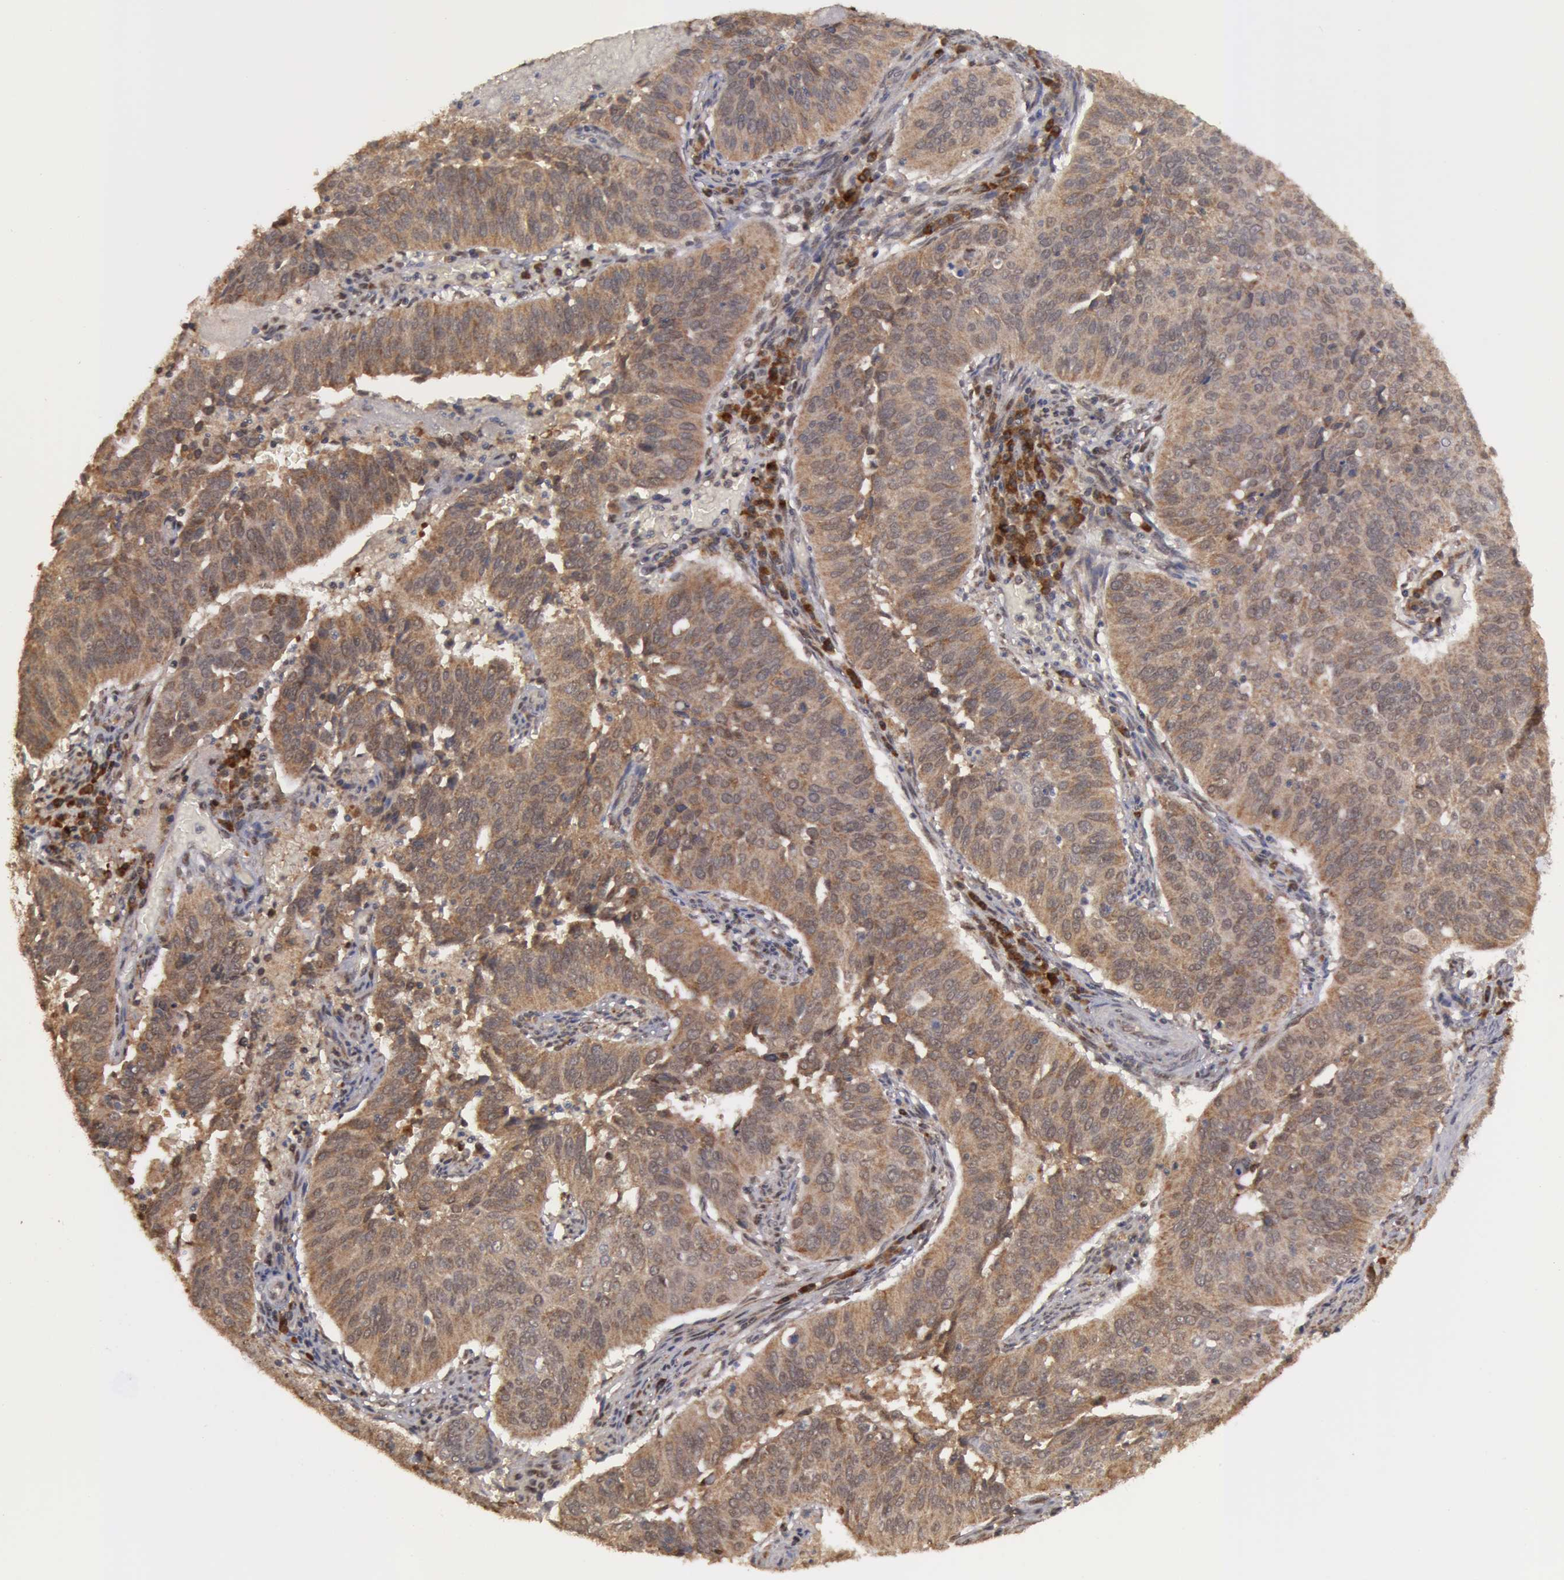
{"staining": {"intensity": "moderate", "quantity": ">75%", "location": "cytoplasmic/membranous"}, "tissue": "cervical cancer", "cell_type": "Tumor cells", "image_type": "cancer", "snomed": [{"axis": "morphology", "description": "Squamous cell carcinoma, NOS"}, {"axis": "topography", "description": "Cervix"}], "caption": "Squamous cell carcinoma (cervical) tissue exhibits moderate cytoplasmic/membranous staining in about >75% of tumor cells, visualized by immunohistochemistry.", "gene": "GLIS1", "patient": {"sex": "female", "age": 39}}